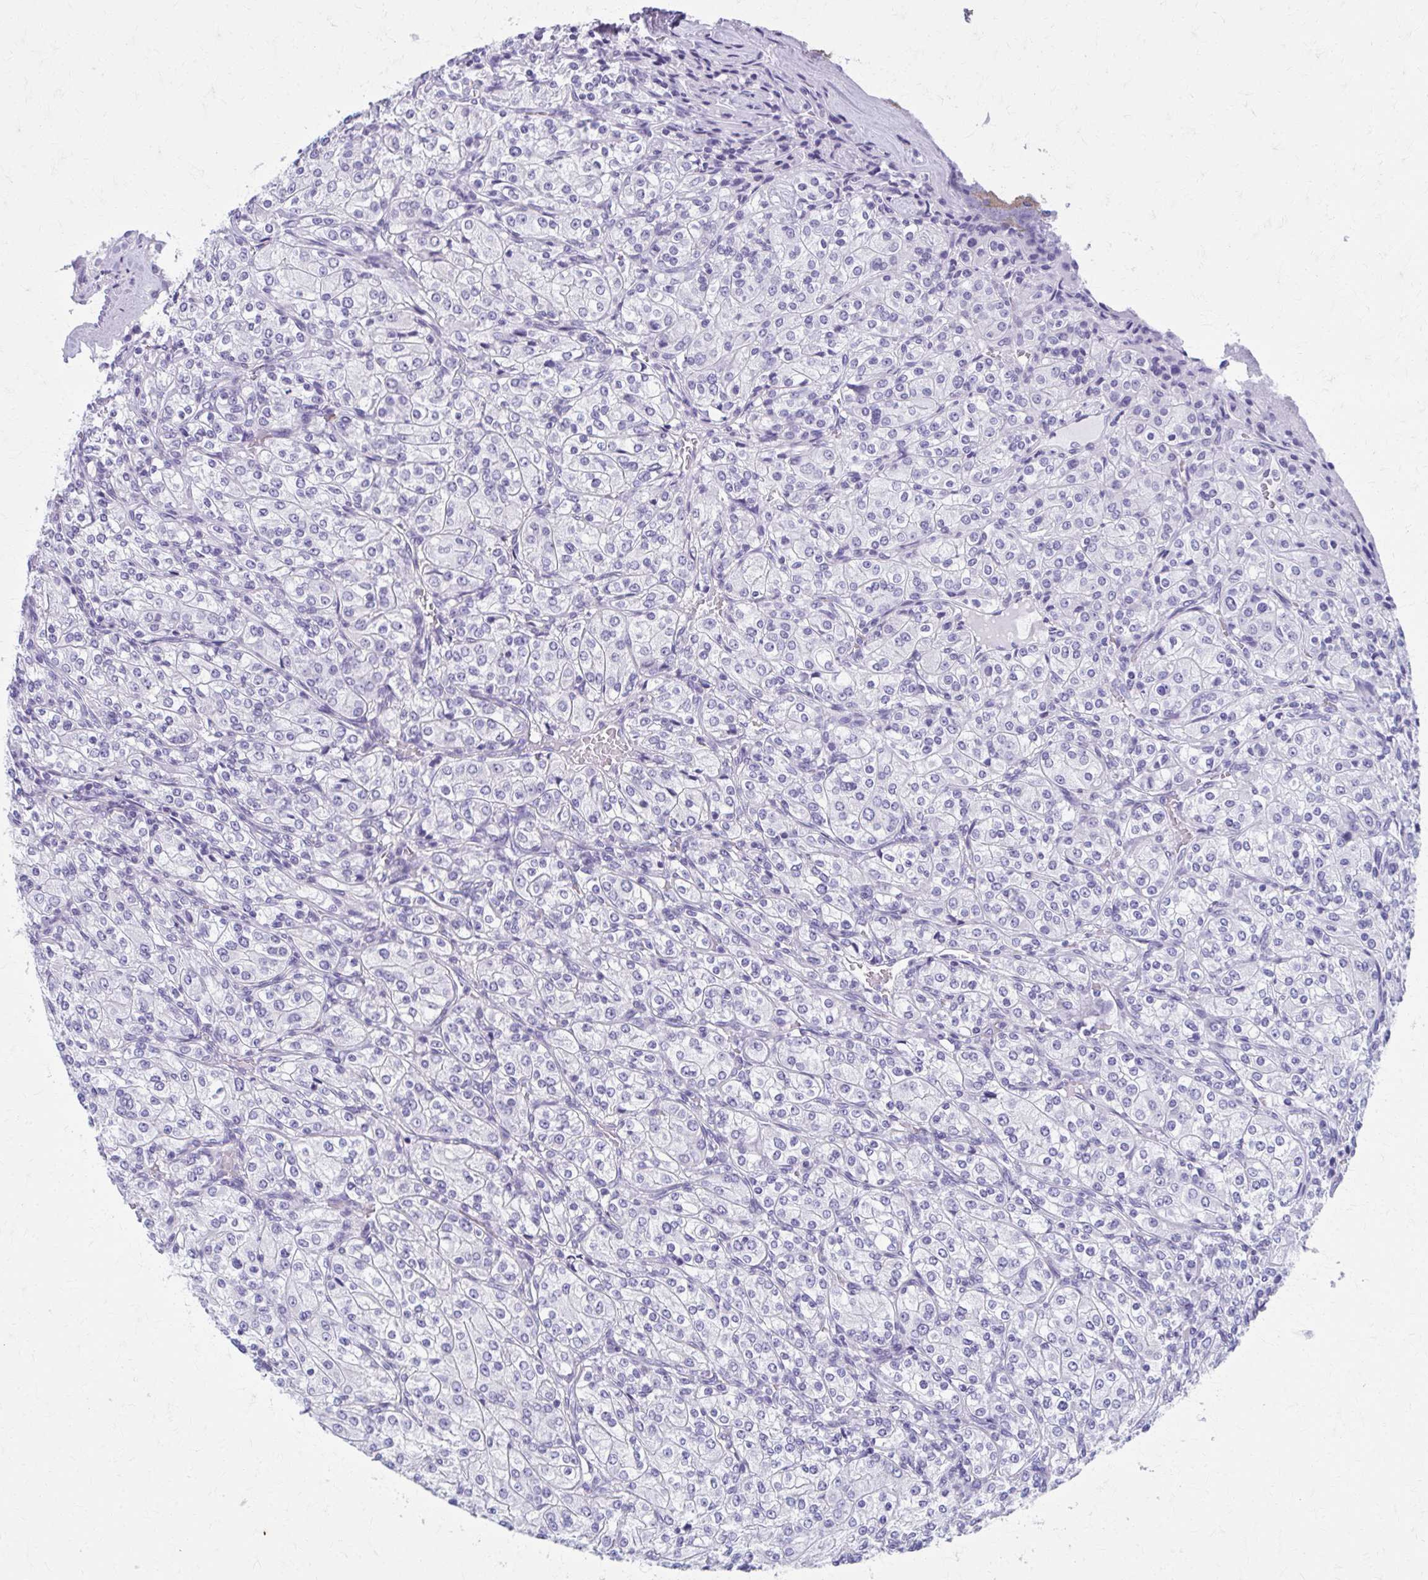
{"staining": {"intensity": "negative", "quantity": "none", "location": "none"}, "tissue": "renal cancer", "cell_type": "Tumor cells", "image_type": "cancer", "snomed": [{"axis": "morphology", "description": "Adenocarcinoma, NOS"}, {"axis": "topography", "description": "Kidney"}], "caption": "DAB (3,3'-diaminobenzidine) immunohistochemical staining of renal adenocarcinoma displays no significant expression in tumor cells.", "gene": "MPLKIP", "patient": {"sex": "male", "age": 77}}